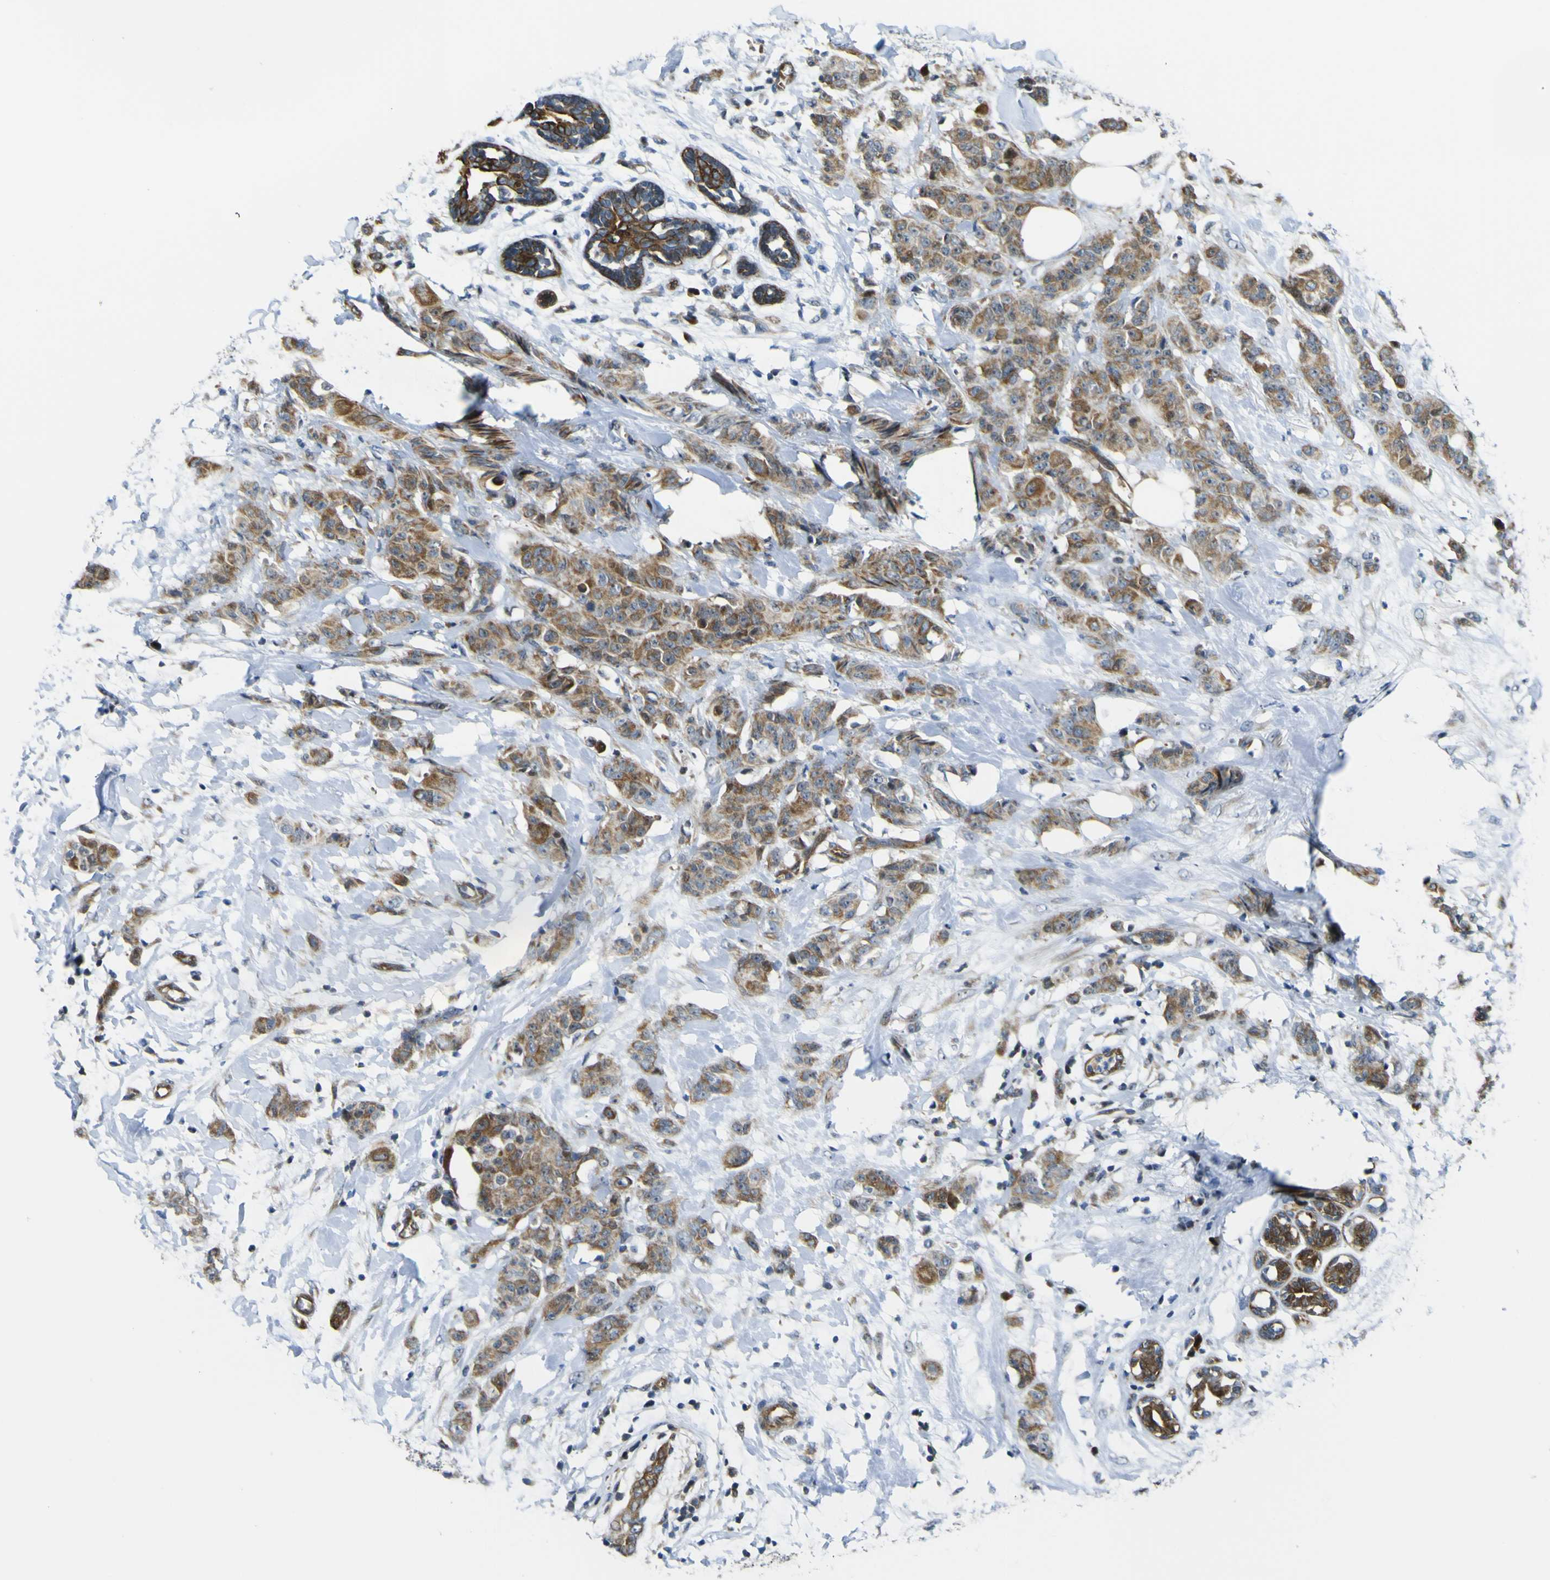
{"staining": {"intensity": "moderate", "quantity": ">75%", "location": "cytoplasmic/membranous"}, "tissue": "breast cancer", "cell_type": "Tumor cells", "image_type": "cancer", "snomed": [{"axis": "morphology", "description": "Normal tissue, NOS"}, {"axis": "morphology", "description": "Duct carcinoma"}, {"axis": "topography", "description": "Breast"}], "caption": "Brown immunohistochemical staining in breast cancer displays moderate cytoplasmic/membranous staining in approximately >75% of tumor cells.", "gene": "KDM7A", "patient": {"sex": "female", "age": 40}}